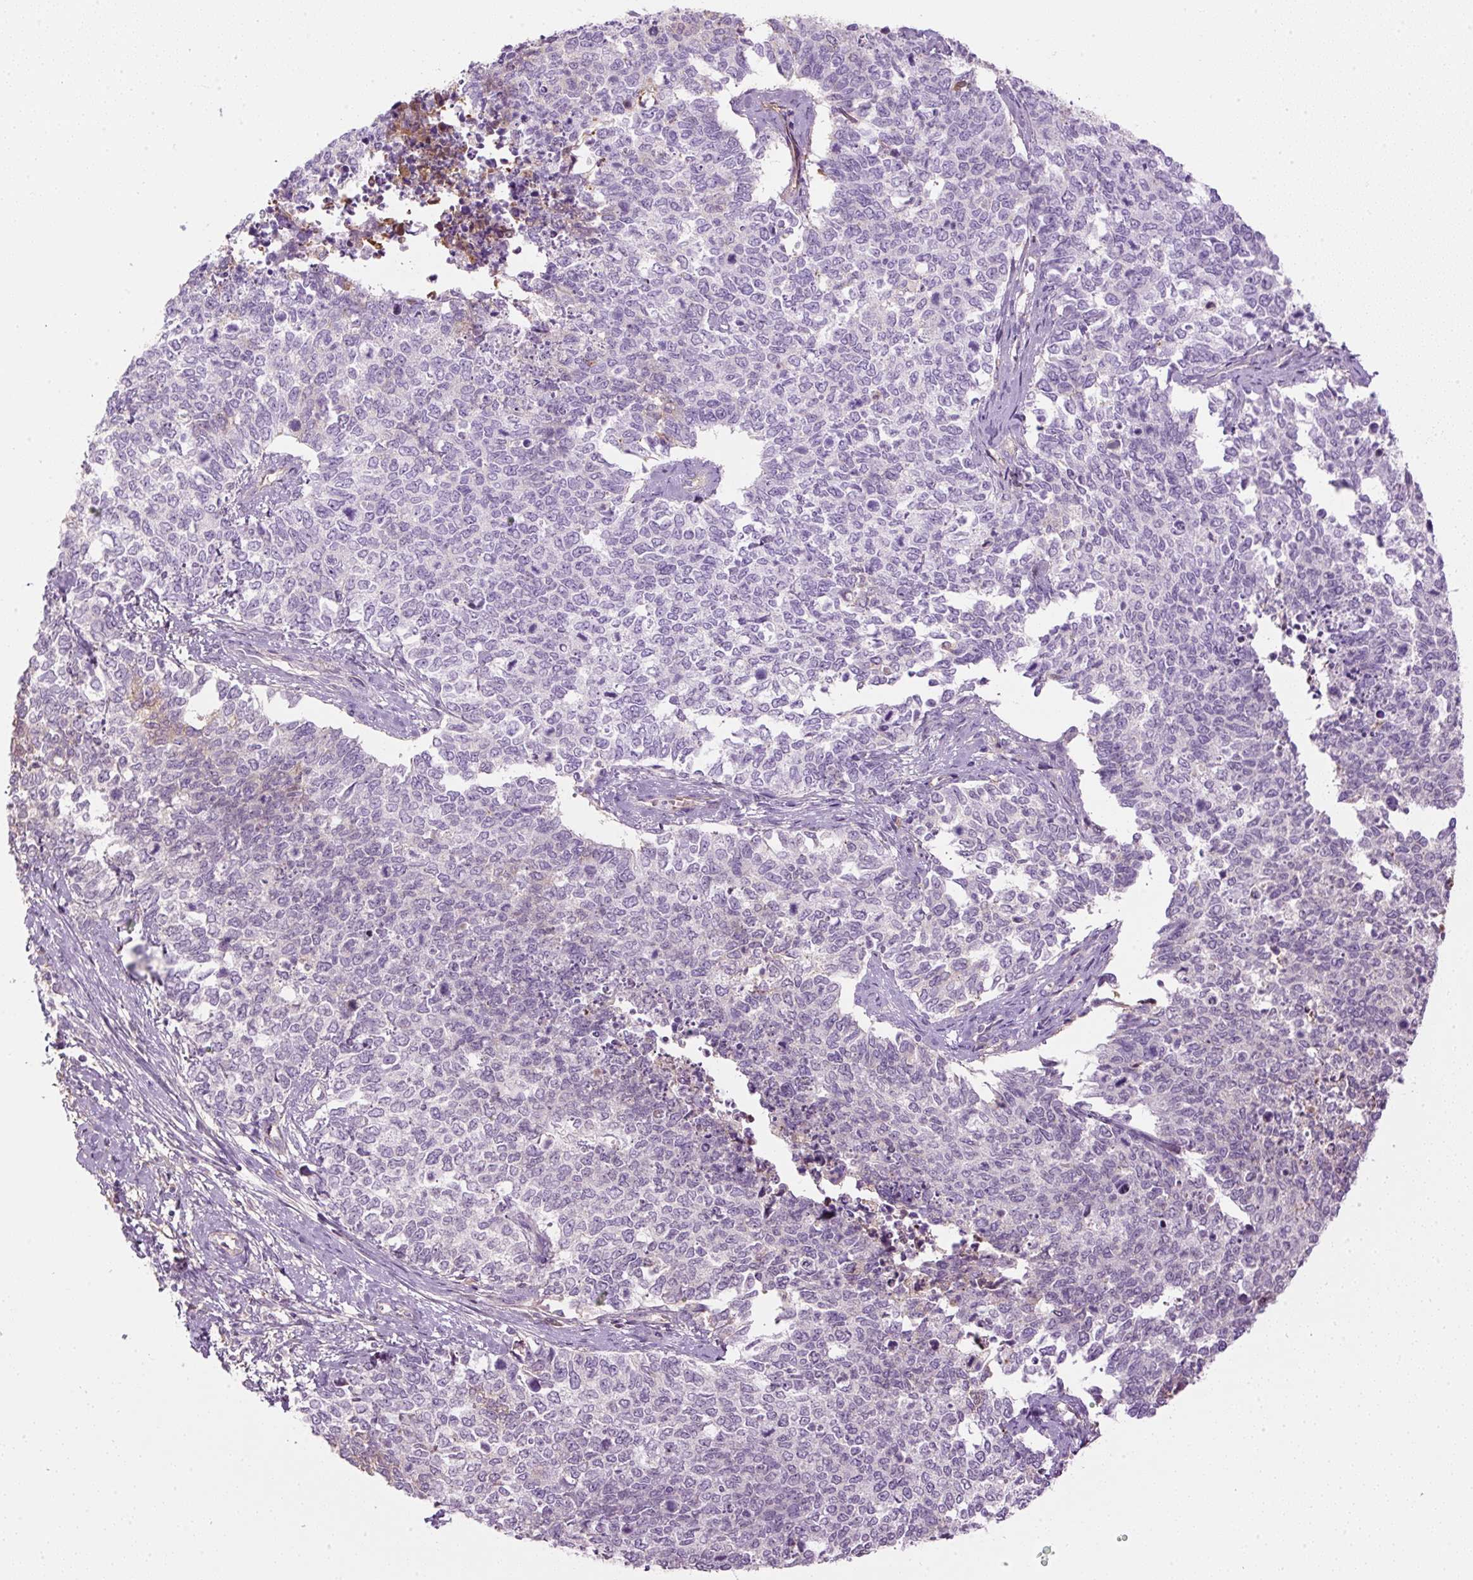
{"staining": {"intensity": "negative", "quantity": "none", "location": "none"}, "tissue": "cervical cancer", "cell_type": "Tumor cells", "image_type": "cancer", "snomed": [{"axis": "morphology", "description": "Squamous cell carcinoma, NOS"}, {"axis": "topography", "description": "Cervix"}], "caption": "IHC of human cervical cancer shows no expression in tumor cells.", "gene": "APOA1", "patient": {"sex": "female", "age": 63}}